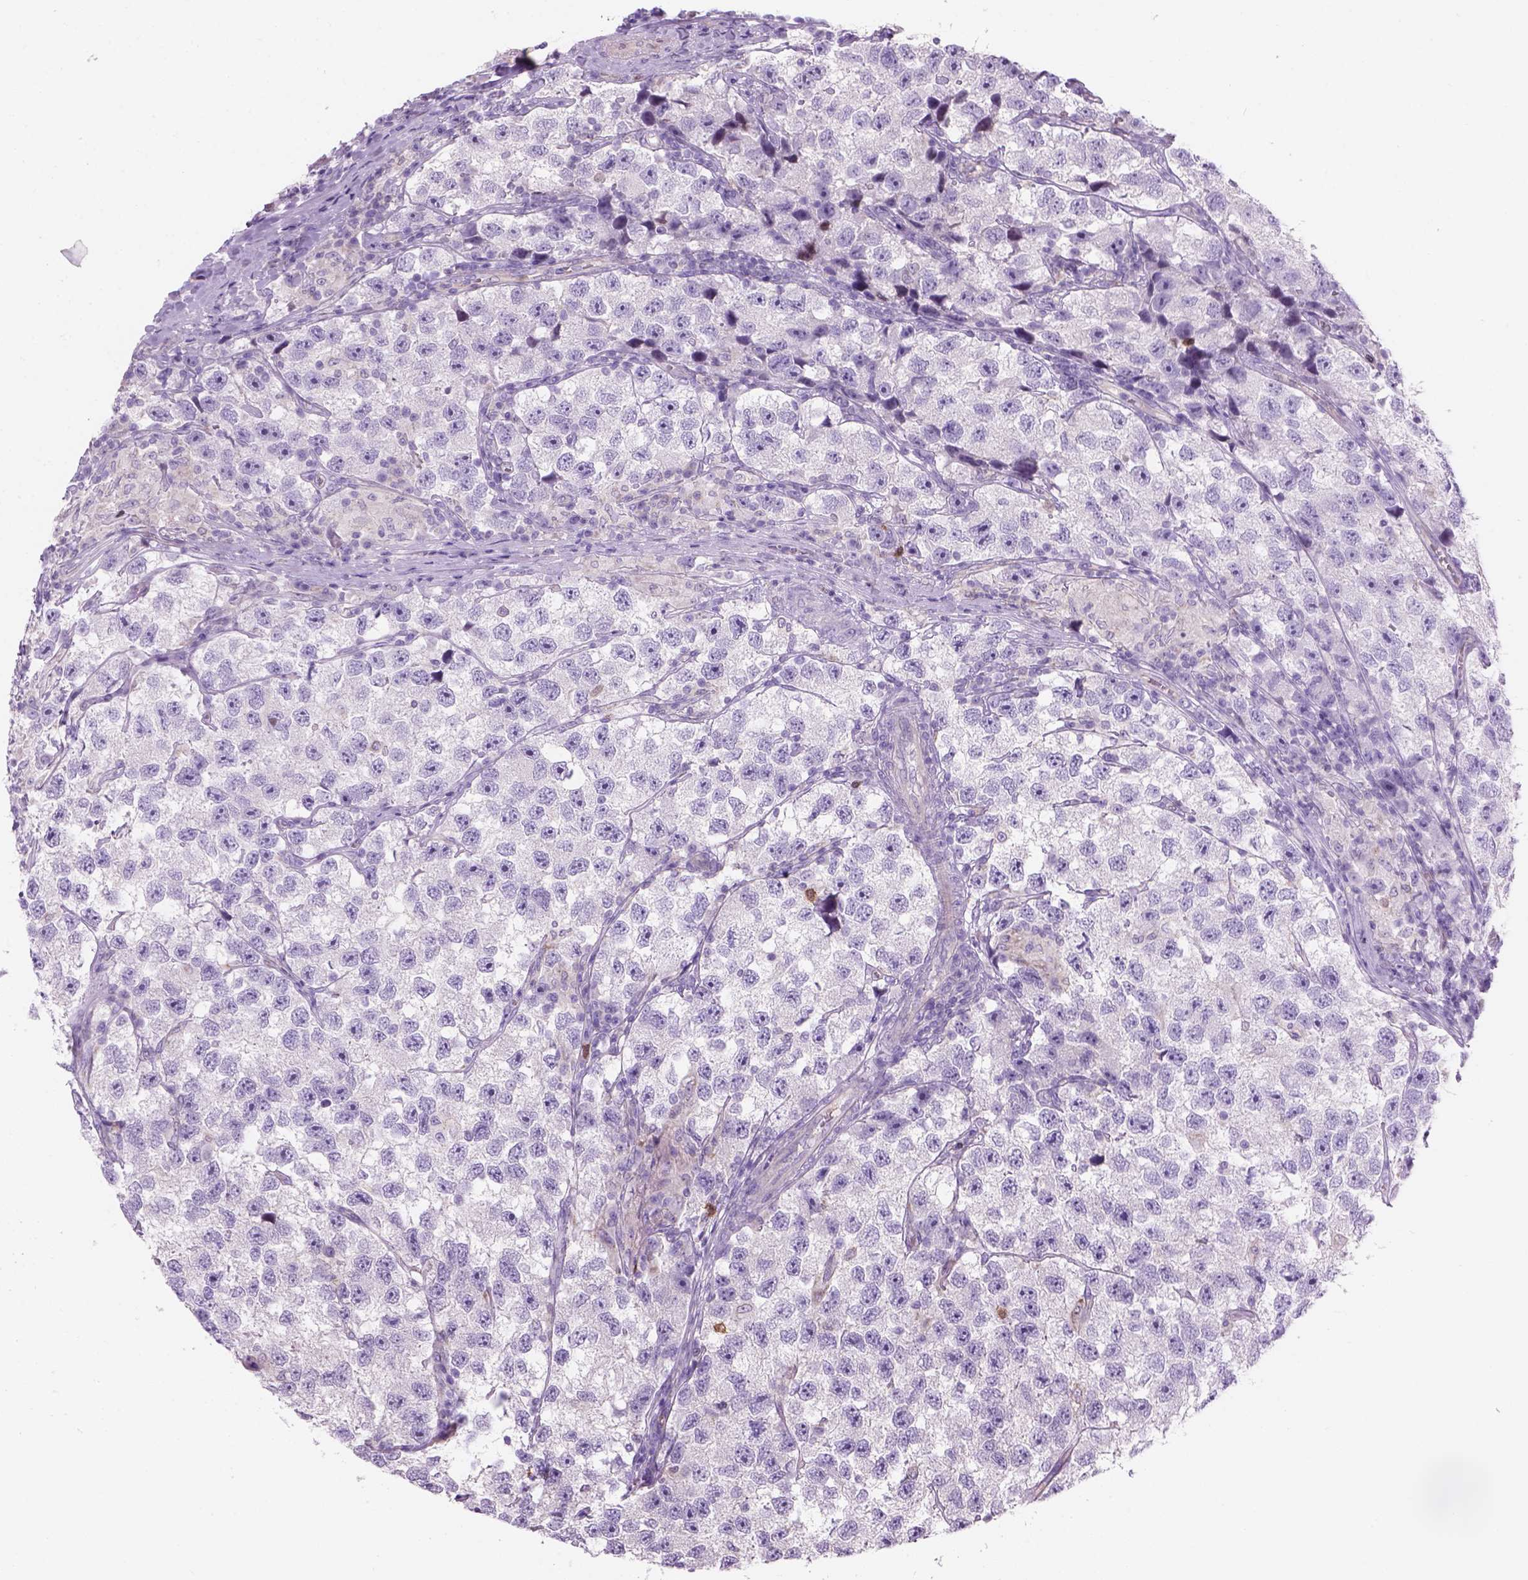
{"staining": {"intensity": "negative", "quantity": "none", "location": "none"}, "tissue": "testis cancer", "cell_type": "Tumor cells", "image_type": "cancer", "snomed": [{"axis": "morphology", "description": "Seminoma, NOS"}, {"axis": "topography", "description": "Testis"}], "caption": "IHC micrograph of seminoma (testis) stained for a protein (brown), which reveals no staining in tumor cells. (DAB (3,3'-diaminobenzidine) IHC visualized using brightfield microscopy, high magnification).", "gene": "CD84", "patient": {"sex": "male", "age": 26}}